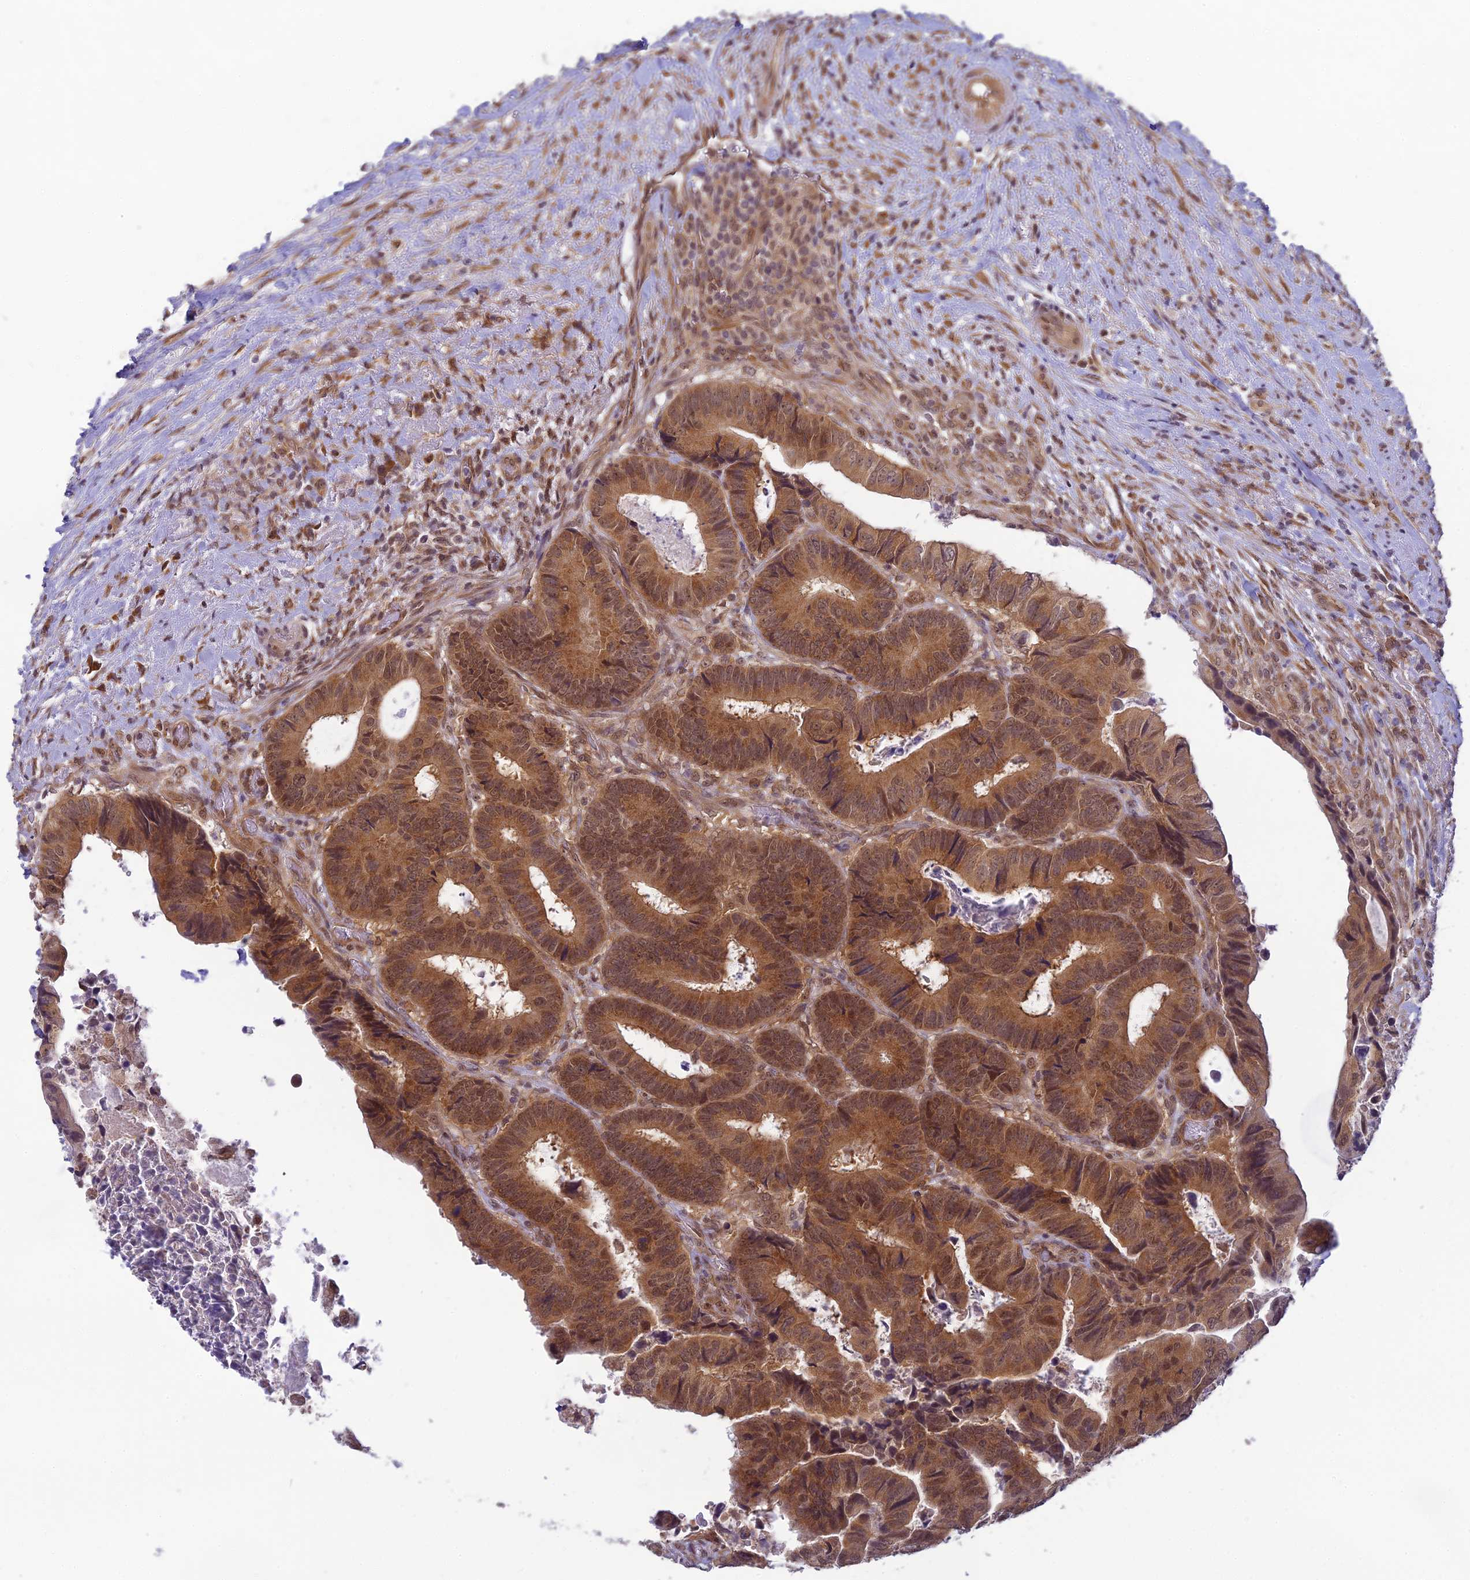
{"staining": {"intensity": "moderate", "quantity": ">75%", "location": "cytoplasmic/membranous,nuclear"}, "tissue": "colorectal cancer", "cell_type": "Tumor cells", "image_type": "cancer", "snomed": [{"axis": "morphology", "description": "Adenocarcinoma, NOS"}, {"axis": "topography", "description": "Colon"}], "caption": "IHC (DAB) staining of colorectal adenocarcinoma shows moderate cytoplasmic/membranous and nuclear protein positivity in approximately >75% of tumor cells.", "gene": "SKIC8", "patient": {"sex": "male", "age": 85}}